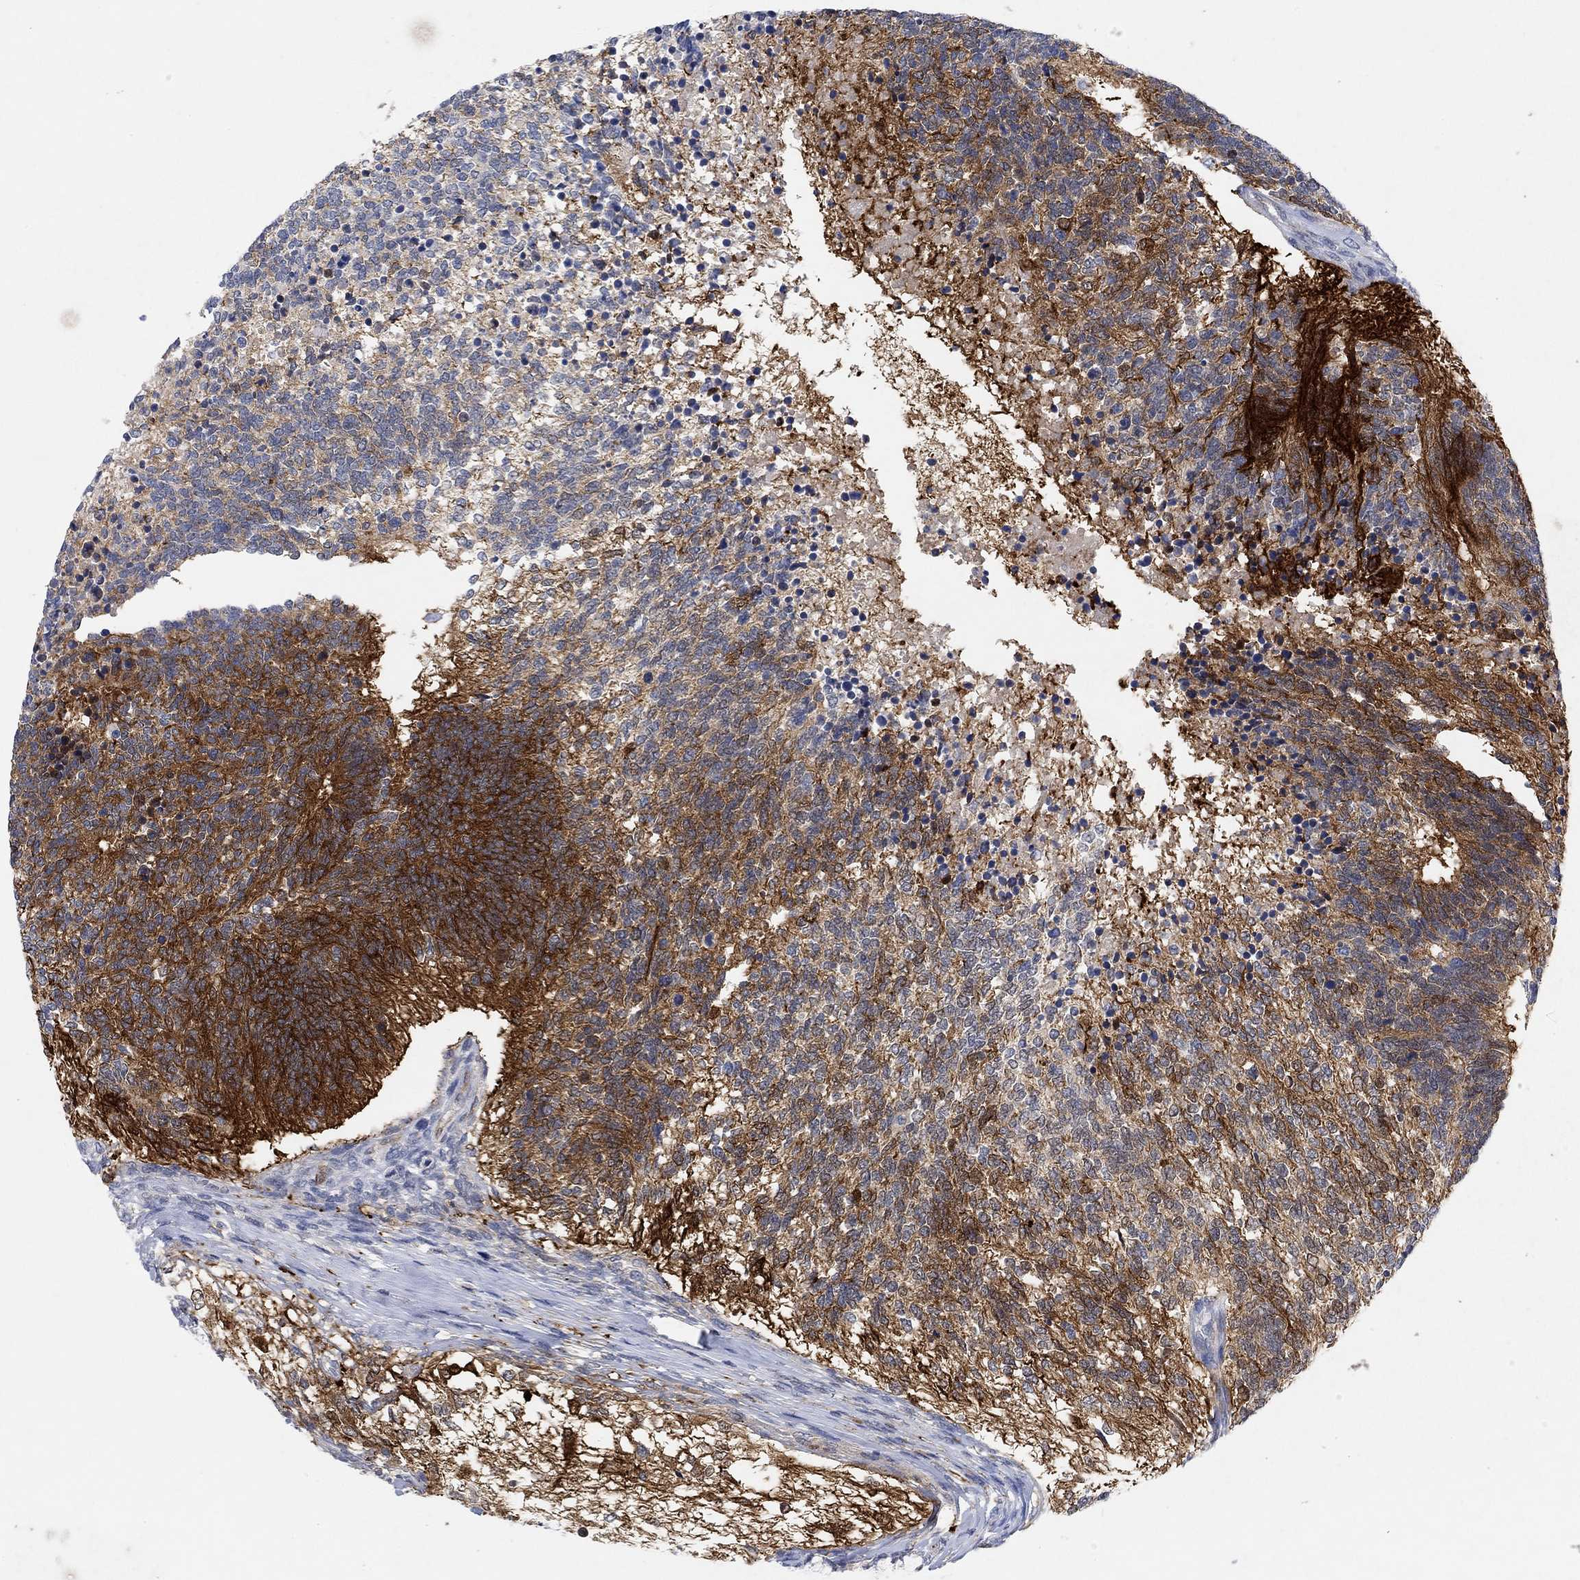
{"staining": {"intensity": "strong", "quantity": "25%-75%", "location": "cytoplasmic/membranous"}, "tissue": "testis cancer", "cell_type": "Tumor cells", "image_type": "cancer", "snomed": [{"axis": "morphology", "description": "Seminoma, NOS"}, {"axis": "morphology", "description": "Carcinoma, Embryonal, NOS"}, {"axis": "topography", "description": "Testis"}], "caption": "A brown stain highlights strong cytoplasmic/membranous positivity of a protein in human testis cancer tumor cells.", "gene": "VAT1L", "patient": {"sex": "male", "age": 41}}